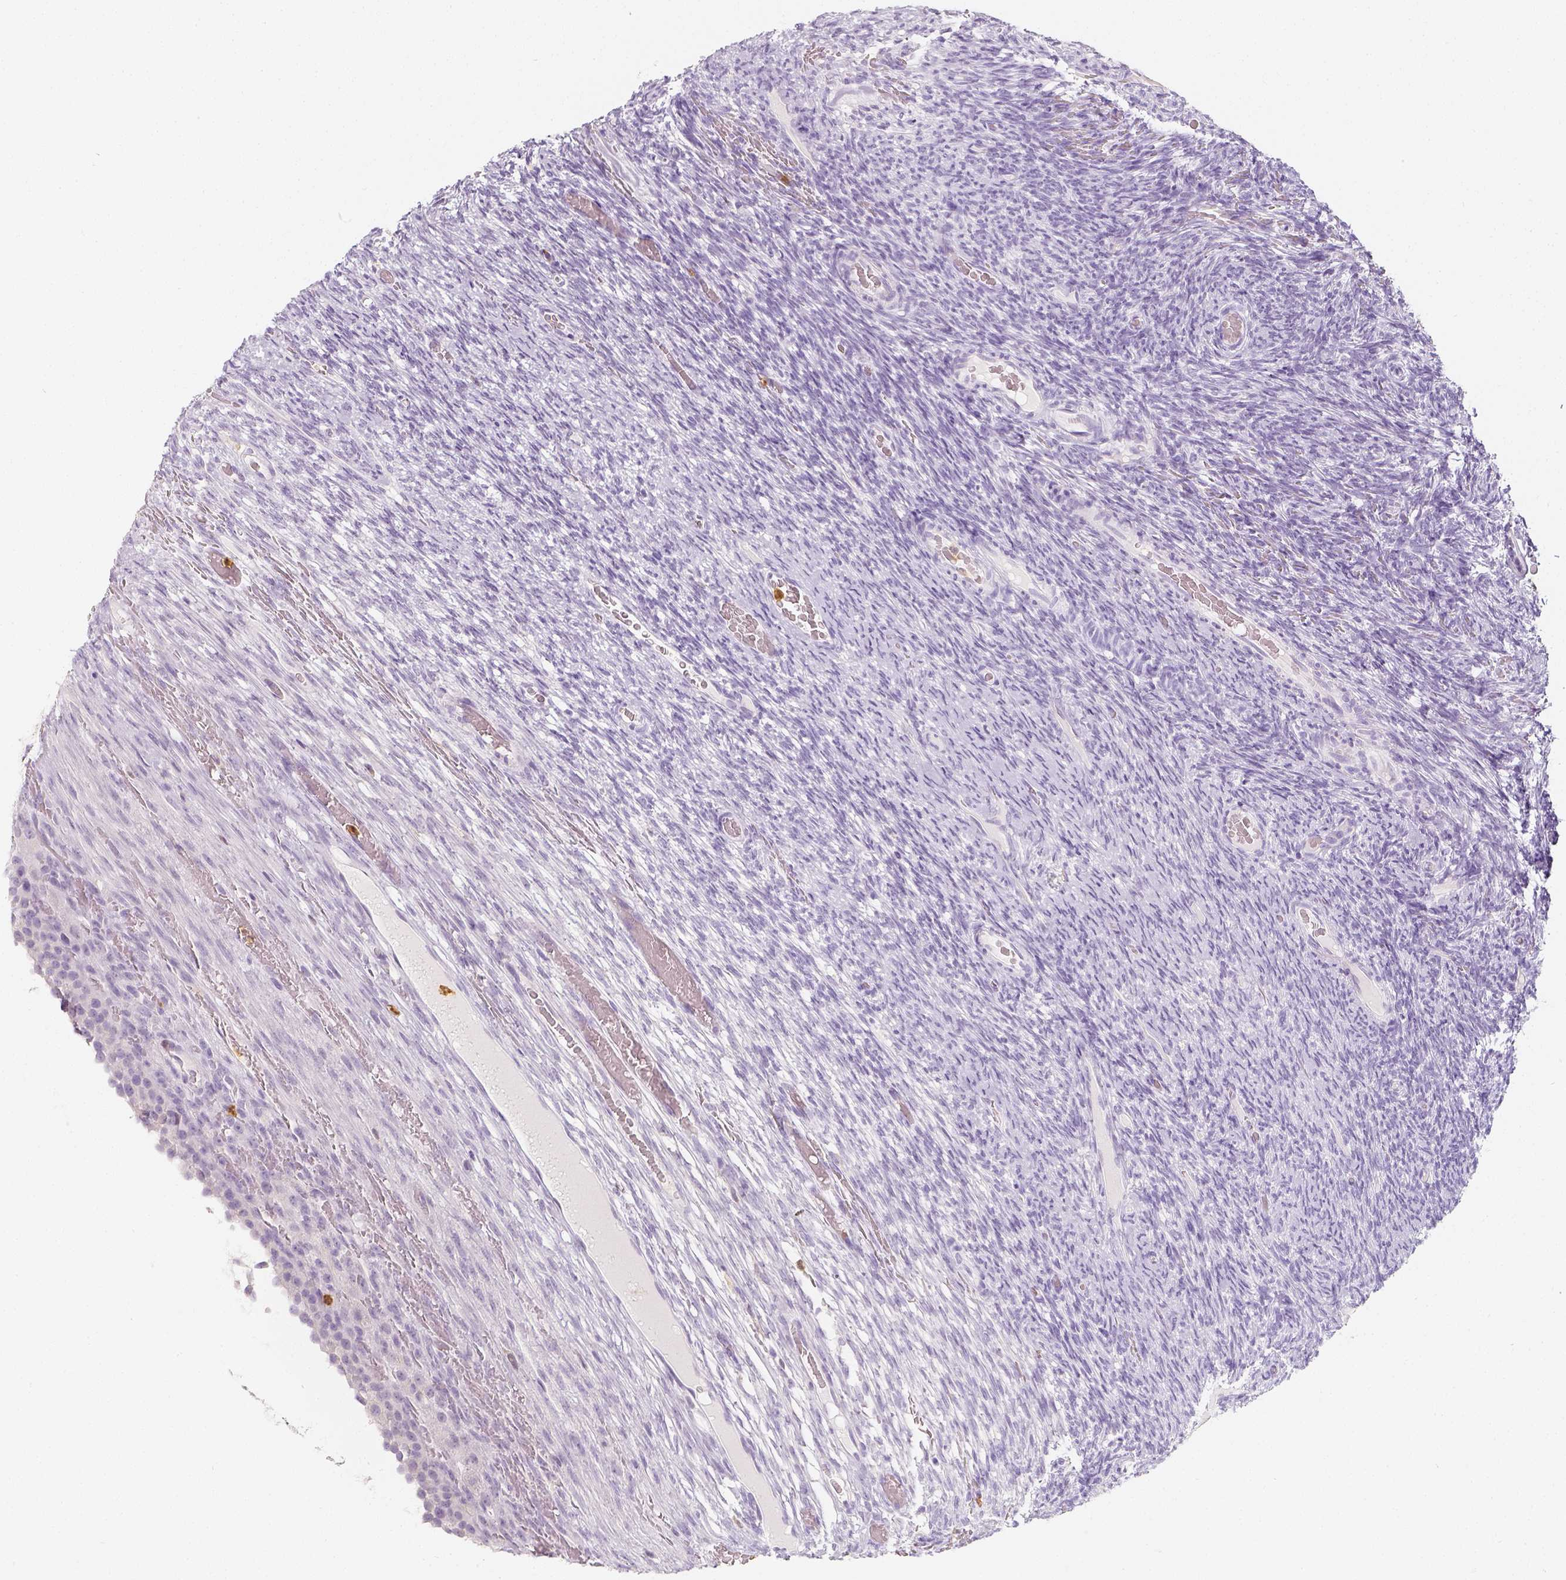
{"staining": {"intensity": "negative", "quantity": "none", "location": "none"}, "tissue": "ovary", "cell_type": "Ovarian stroma cells", "image_type": "normal", "snomed": [{"axis": "morphology", "description": "Normal tissue, NOS"}, {"axis": "topography", "description": "Ovary"}], "caption": "Unremarkable ovary was stained to show a protein in brown. There is no significant positivity in ovarian stroma cells. (Immunohistochemistry, brightfield microscopy, high magnification).", "gene": "NECAB2", "patient": {"sex": "female", "age": 34}}